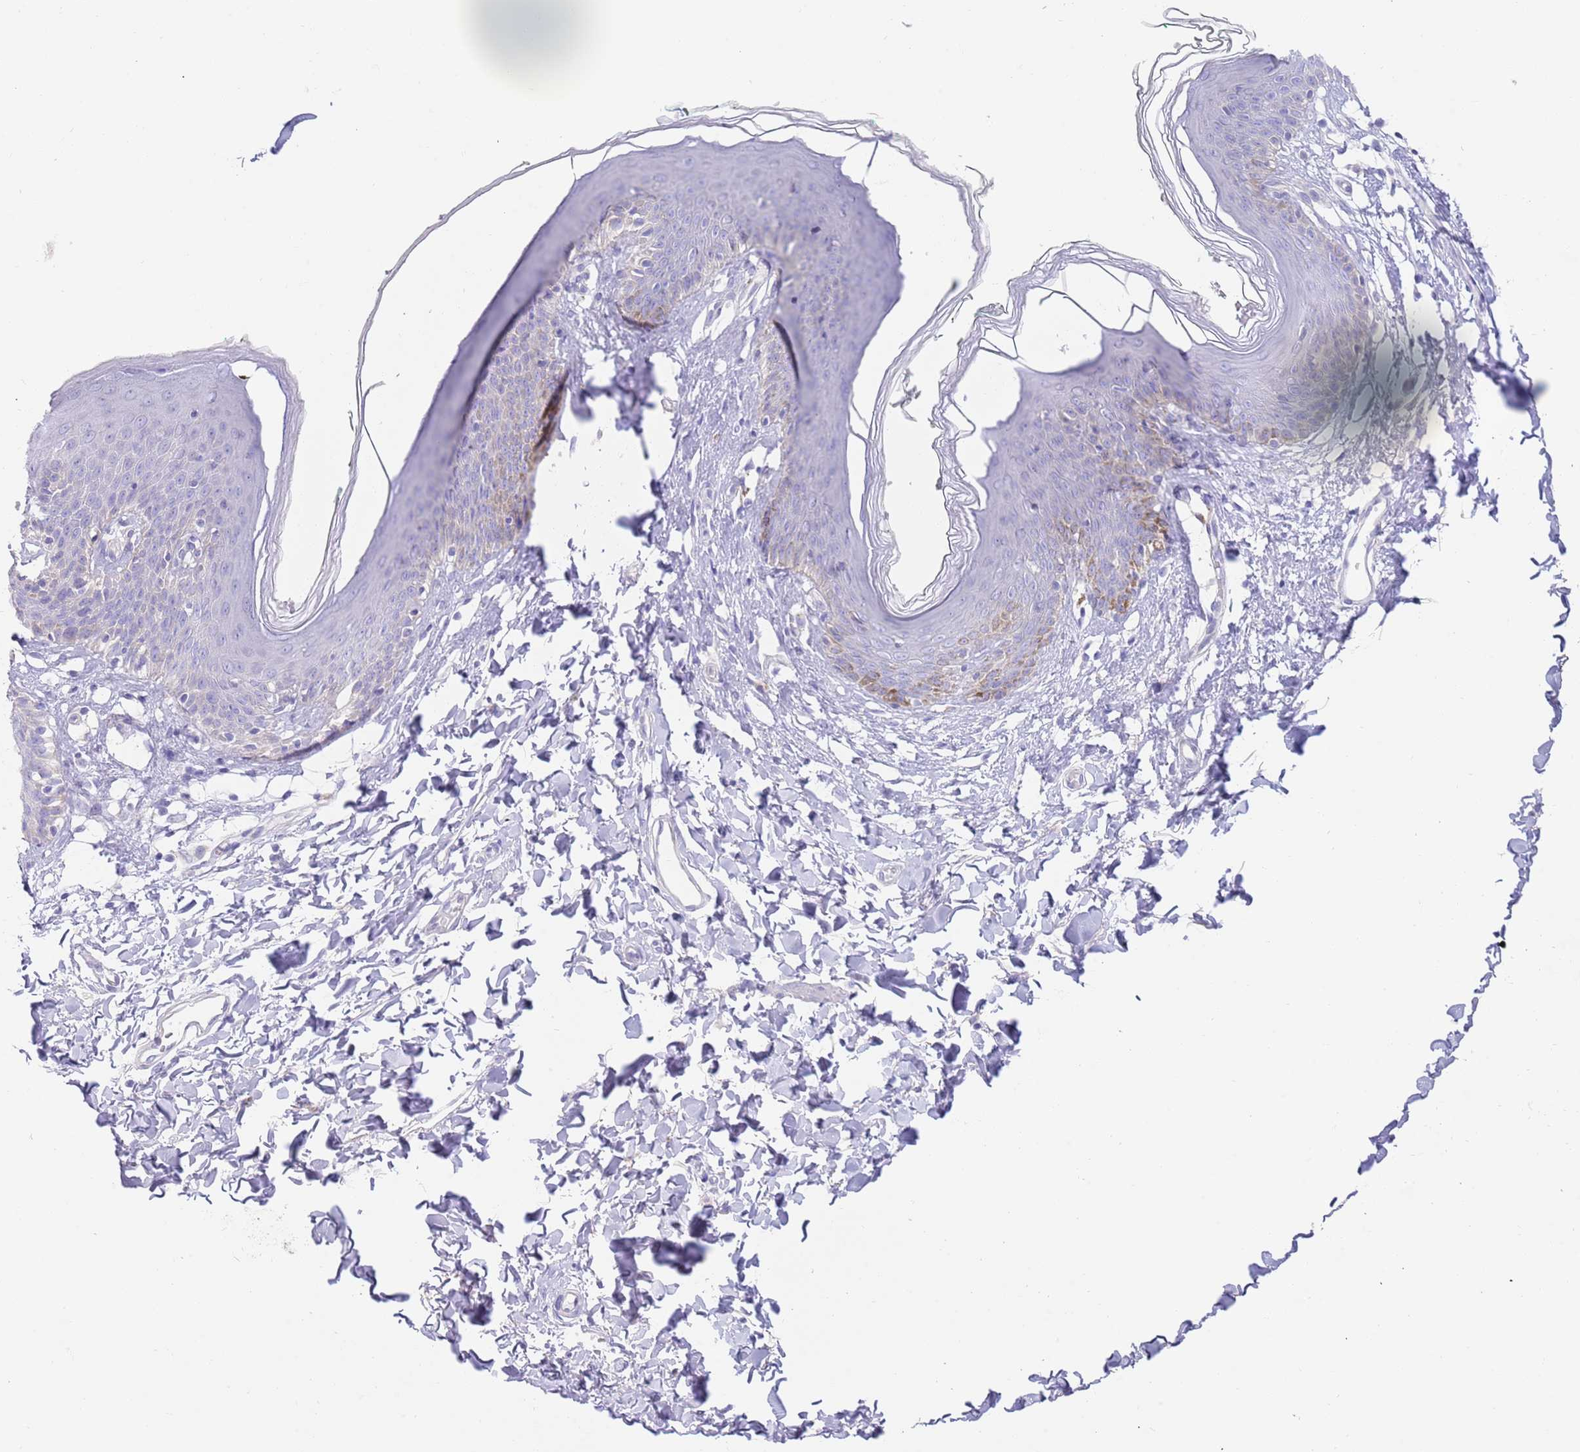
{"staining": {"intensity": "weak", "quantity": "<25%", "location": "cytoplasmic/membranous"}, "tissue": "skin", "cell_type": "Epidermal cells", "image_type": "normal", "snomed": [{"axis": "morphology", "description": "Normal tissue, NOS"}, {"axis": "topography", "description": "Vulva"}], "caption": "High power microscopy micrograph of an immunohistochemistry image of unremarkable skin, revealing no significant staining in epidermal cells.", "gene": "CCDC149", "patient": {"sex": "female", "age": 66}}